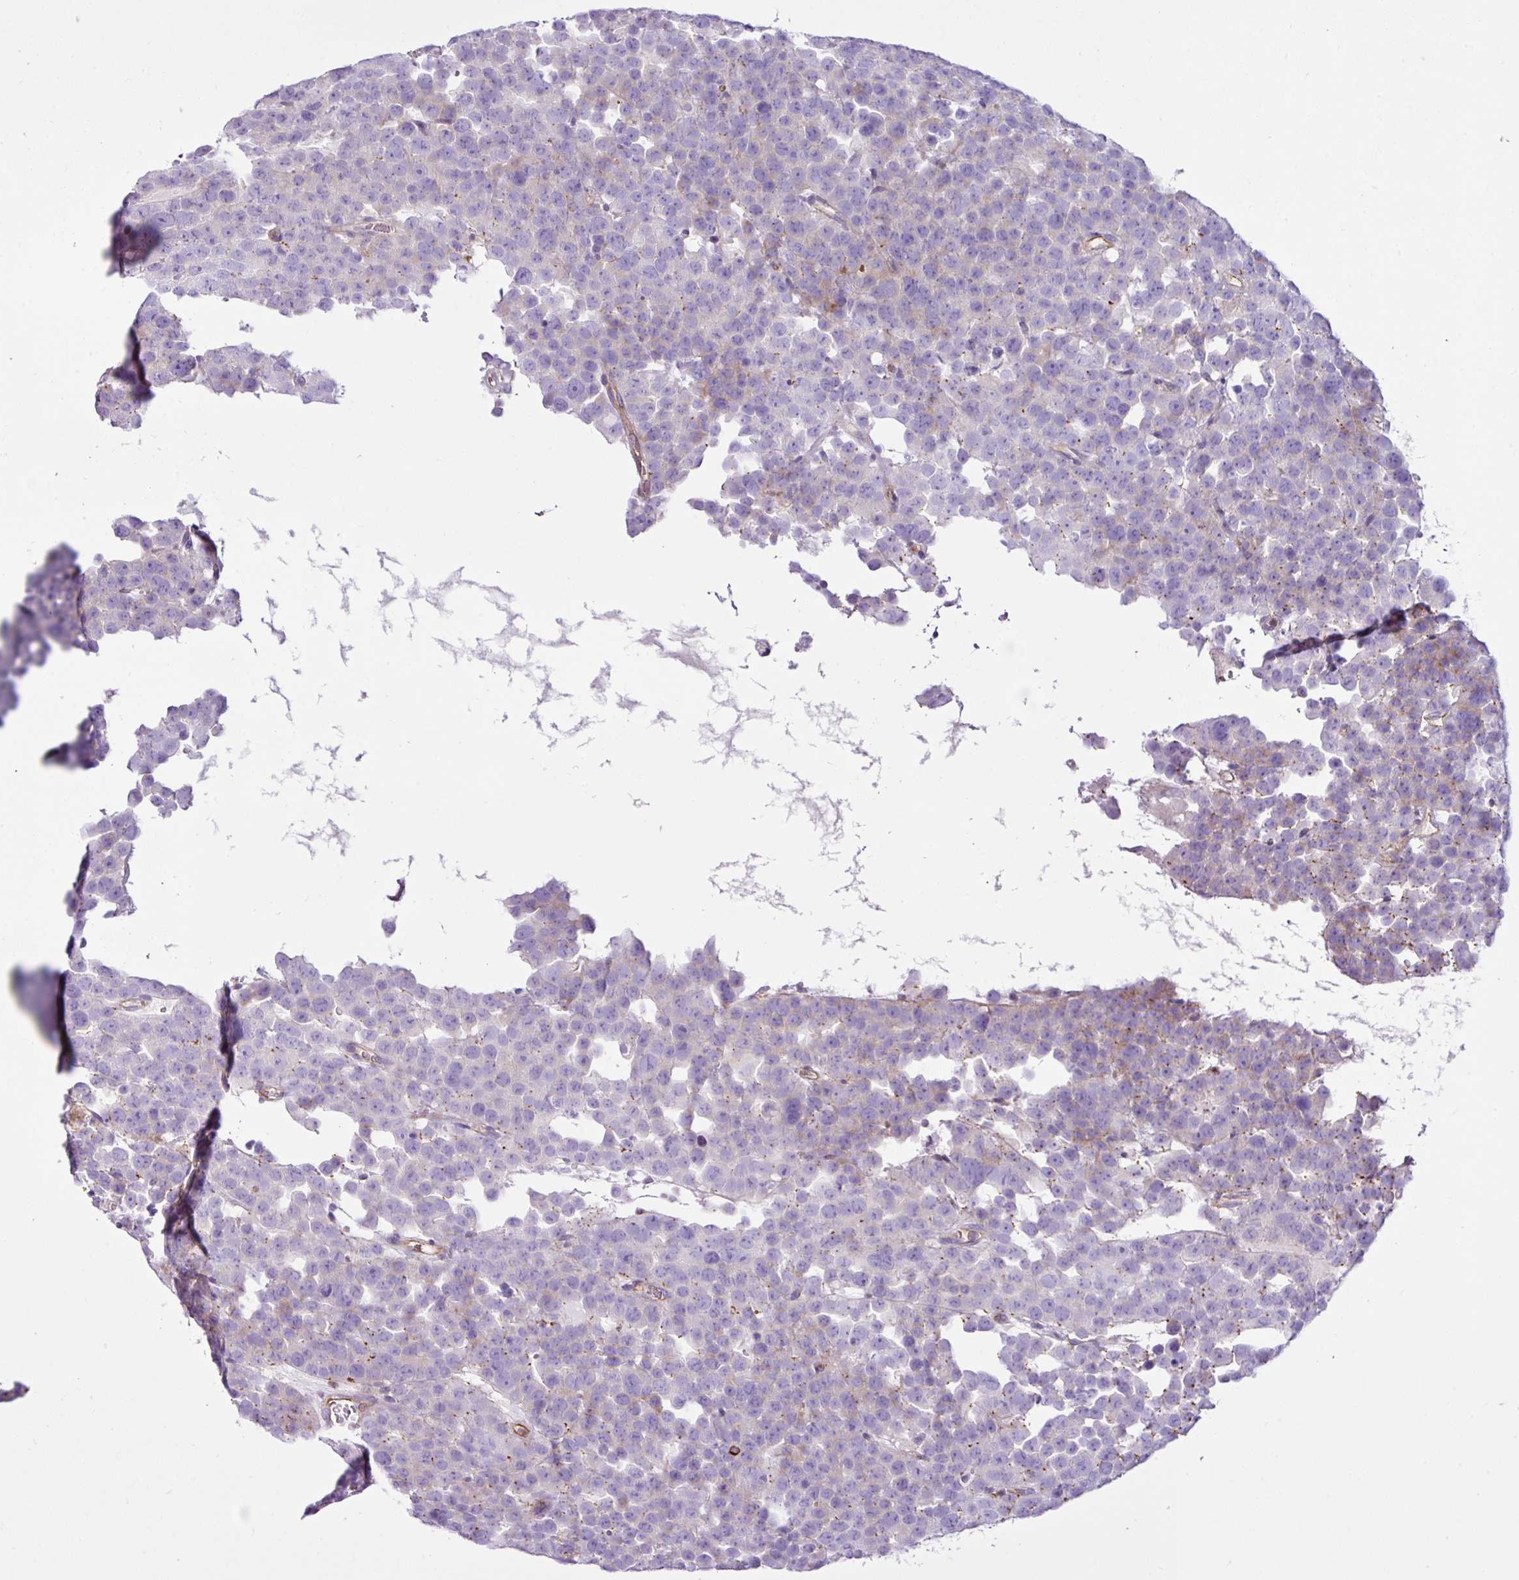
{"staining": {"intensity": "moderate", "quantity": "<25%", "location": "cytoplasmic/membranous"}, "tissue": "testis cancer", "cell_type": "Tumor cells", "image_type": "cancer", "snomed": [{"axis": "morphology", "description": "Seminoma, NOS"}, {"axis": "topography", "description": "Testis"}], "caption": "Seminoma (testis) tissue demonstrates moderate cytoplasmic/membranous staining in approximately <25% of tumor cells", "gene": "EME2", "patient": {"sex": "male", "age": 71}}